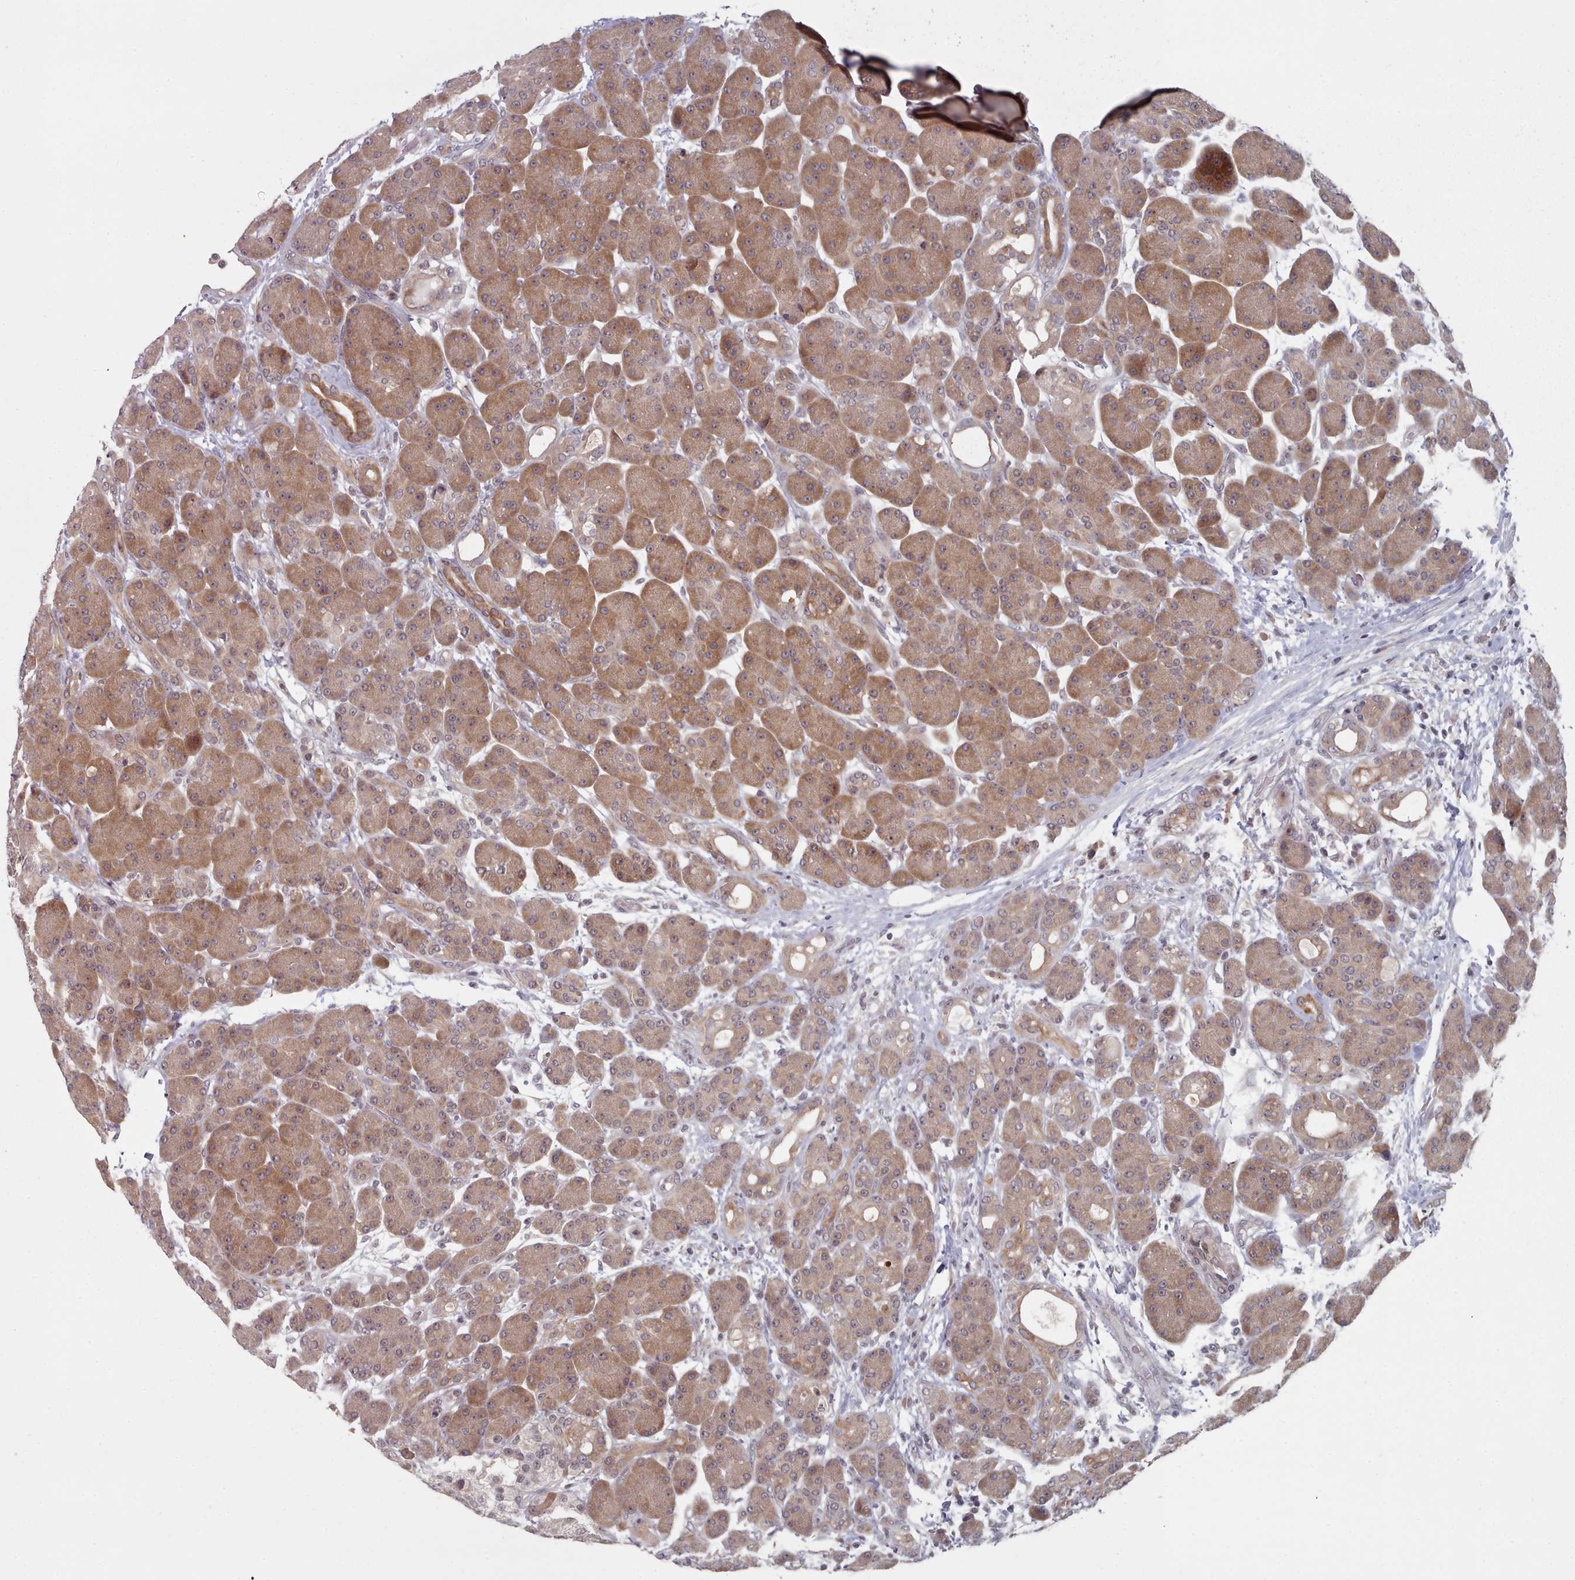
{"staining": {"intensity": "moderate", "quantity": ">75%", "location": "cytoplasmic/membranous"}, "tissue": "pancreas", "cell_type": "Exocrine glandular cells", "image_type": "normal", "snomed": [{"axis": "morphology", "description": "Normal tissue, NOS"}, {"axis": "topography", "description": "Pancreas"}], "caption": "Moderate cytoplasmic/membranous staining is present in about >75% of exocrine glandular cells in benign pancreas. (brown staining indicates protein expression, while blue staining denotes nuclei).", "gene": "HYAL3", "patient": {"sex": "male", "age": 63}}